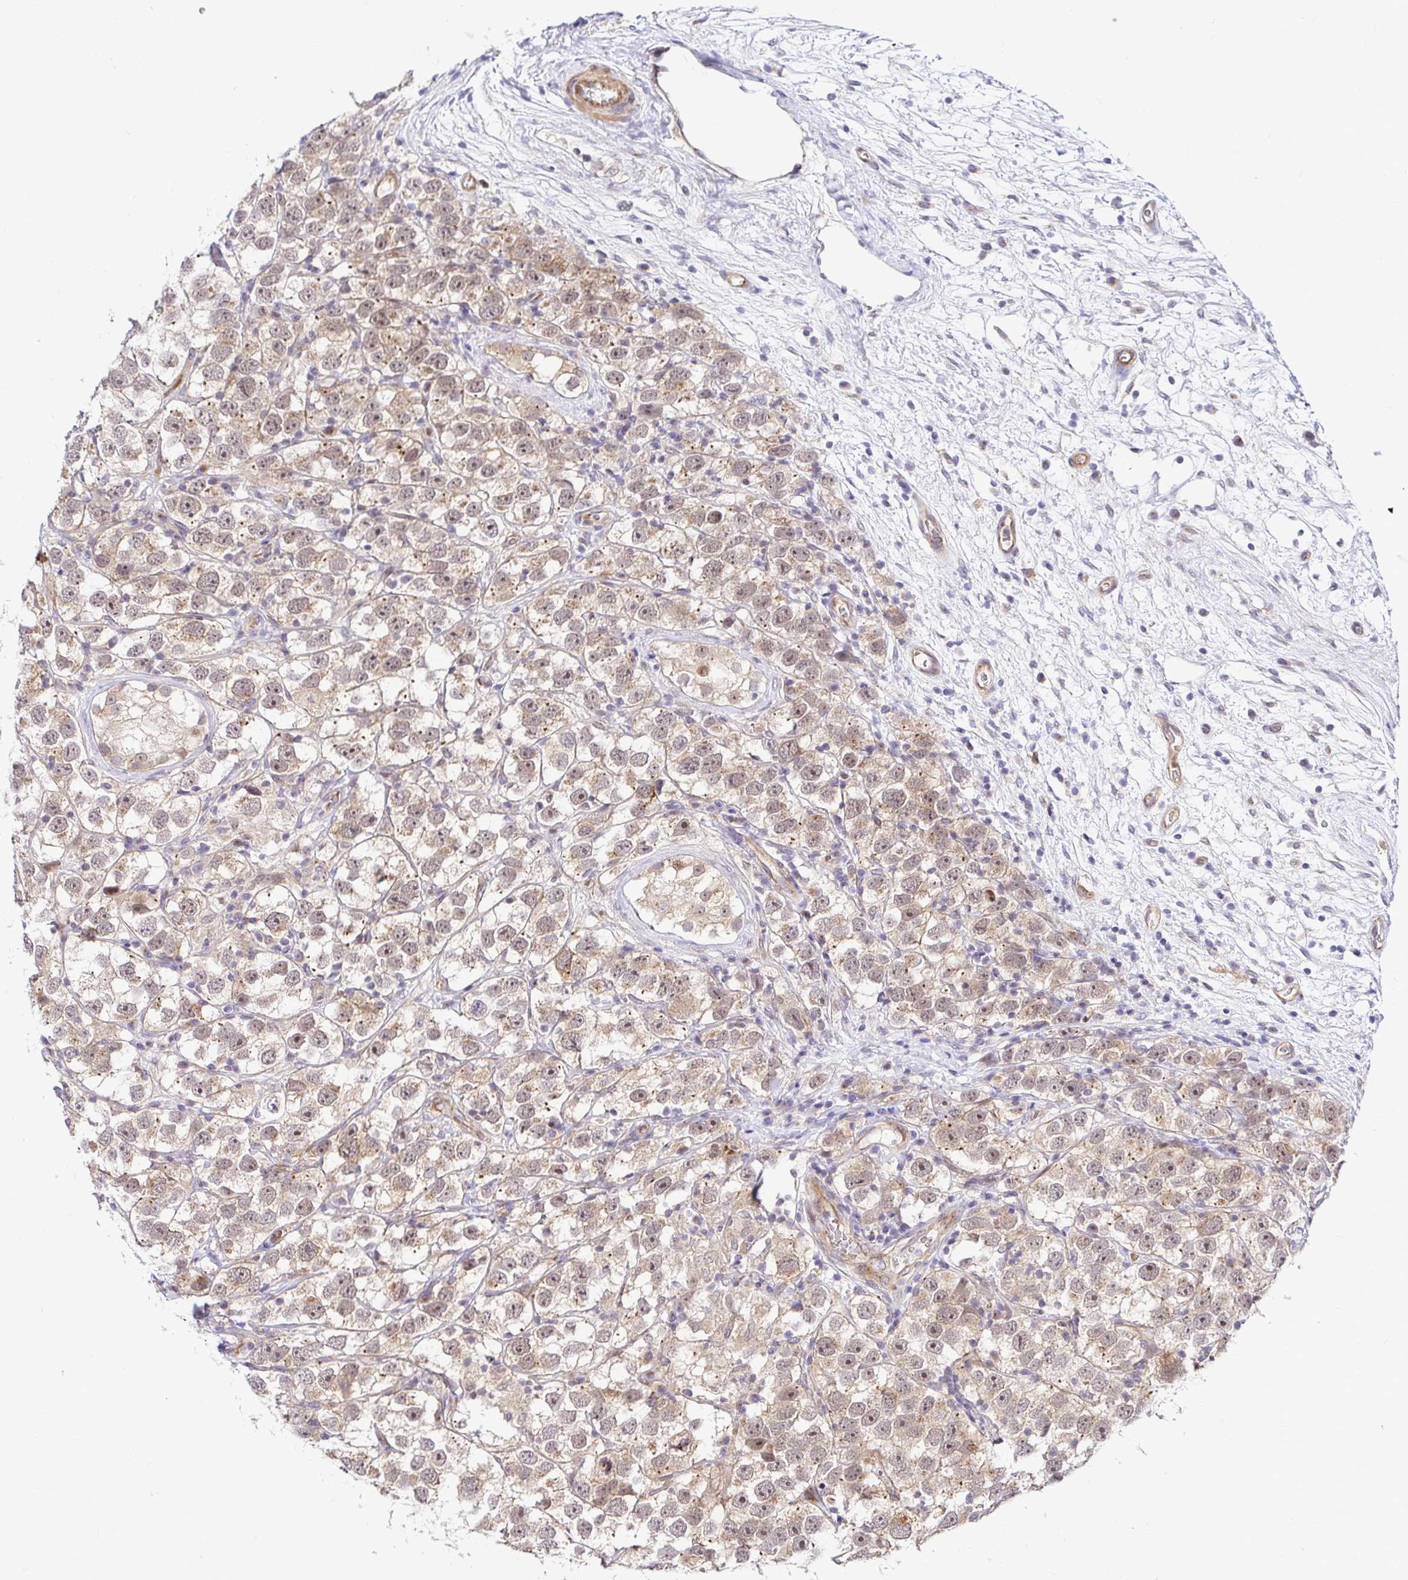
{"staining": {"intensity": "weak", "quantity": ">75%", "location": "cytoplasmic/membranous,nuclear"}, "tissue": "testis cancer", "cell_type": "Tumor cells", "image_type": "cancer", "snomed": [{"axis": "morphology", "description": "Seminoma, NOS"}, {"axis": "topography", "description": "Testis"}], "caption": "Protein staining demonstrates weak cytoplasmic/membranous and nuclear positivity in about >75% of tumor cells in seminoma (testis). Nuclei are stained in blue.", "gene": "TRIM55", "patient": {"sex": "male", "age": 26}}